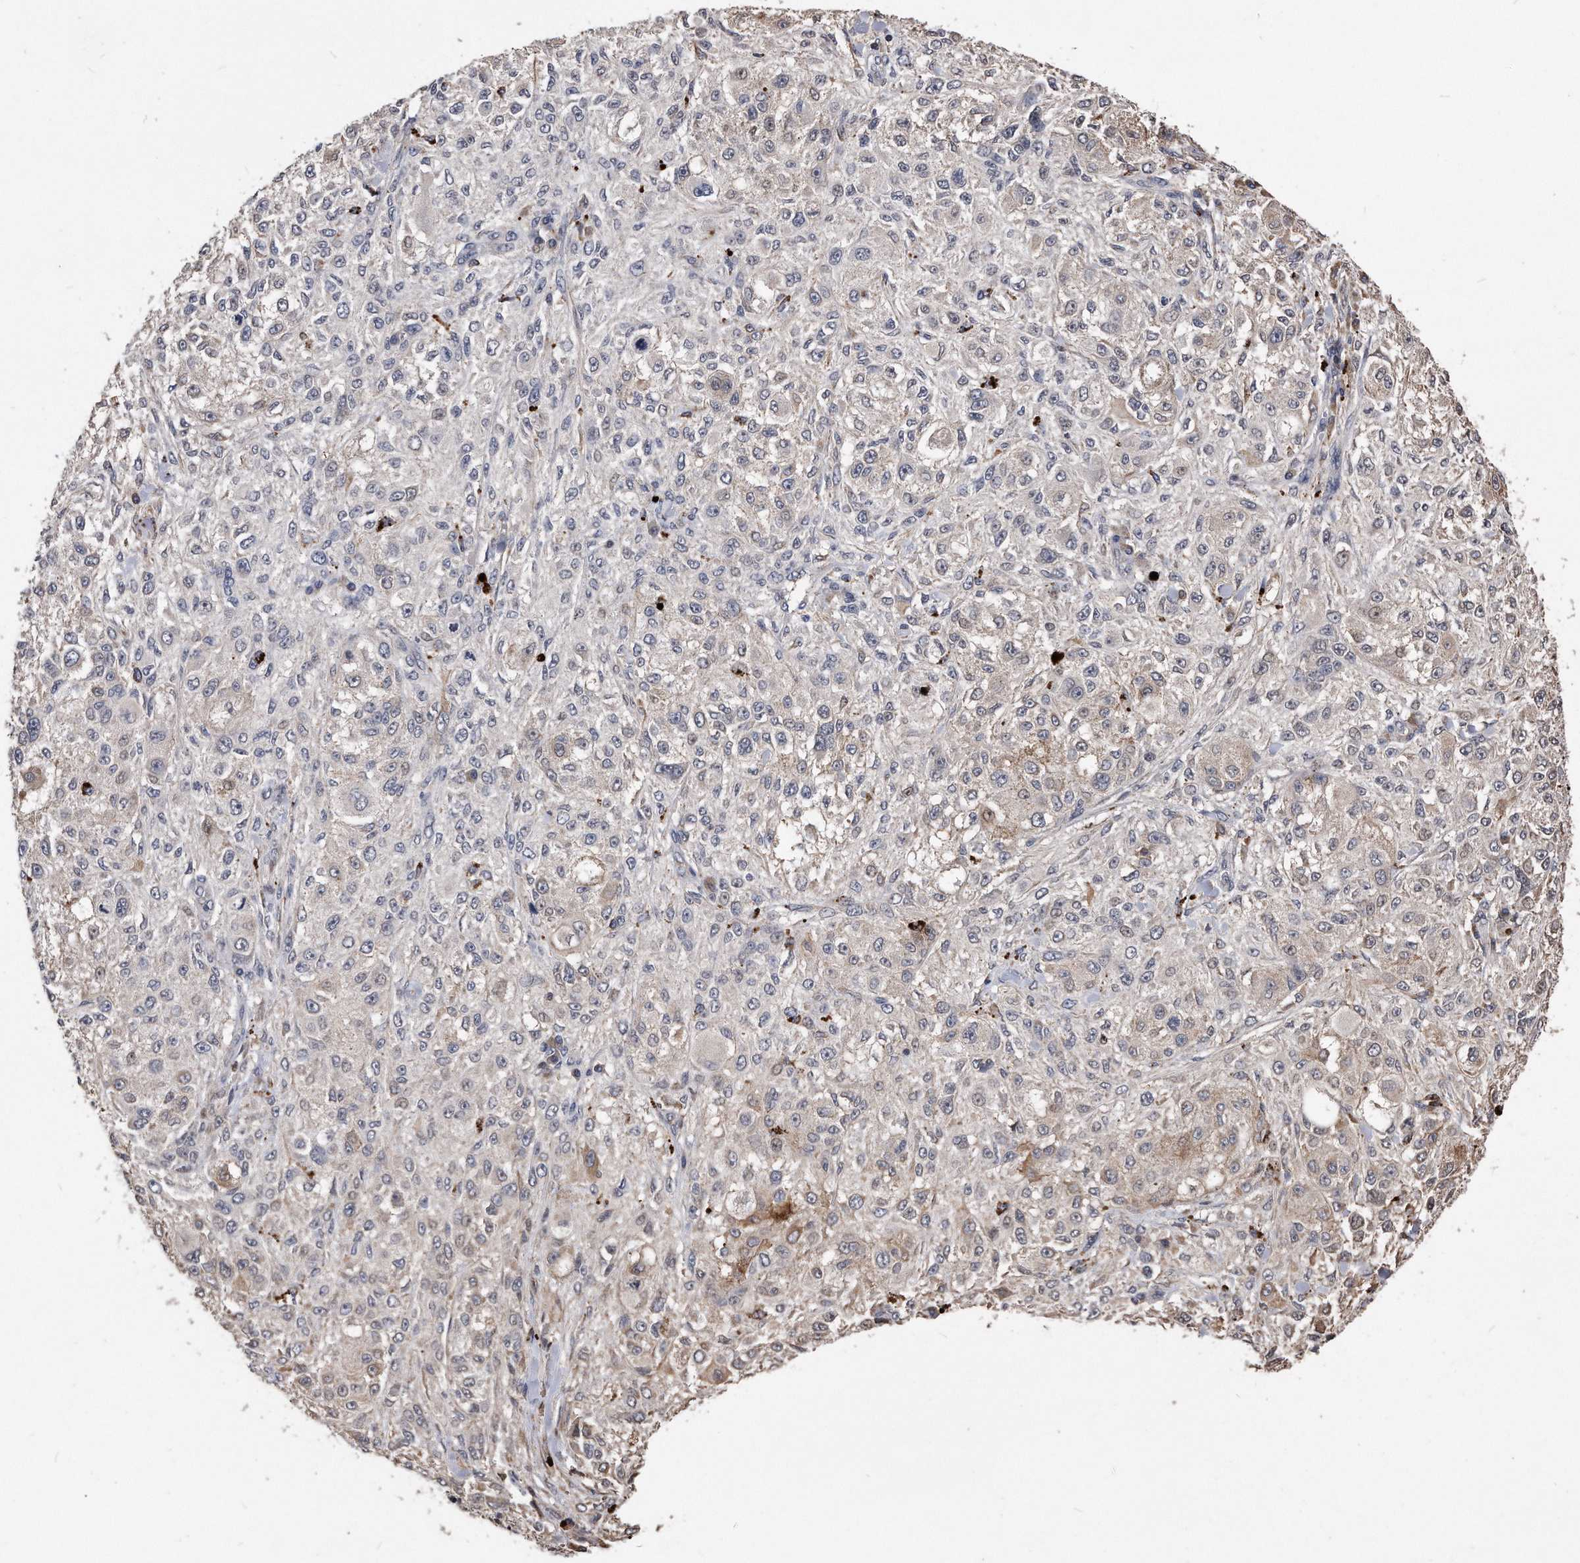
{"staining": {"intensity": "negative", "quantity": "none", "location": "none"}, "tissue": "melanoma", "cell_type": "Tumor cells", "image_type": "cancer", "snomed": [{"axis": "morphology", "description": "Necrosis, NOS"}, {"axis": "morphology", "description": "Malignant melanoma, NOS"}, {"axis": "topography", "description": "Skin"}], "caption": "Immunohistochemical staining of malignant melanoma exhibits no significant expression in tumor cells.", "gene": "IL20RA", "patient": {"sex": "female", "age": 87}}